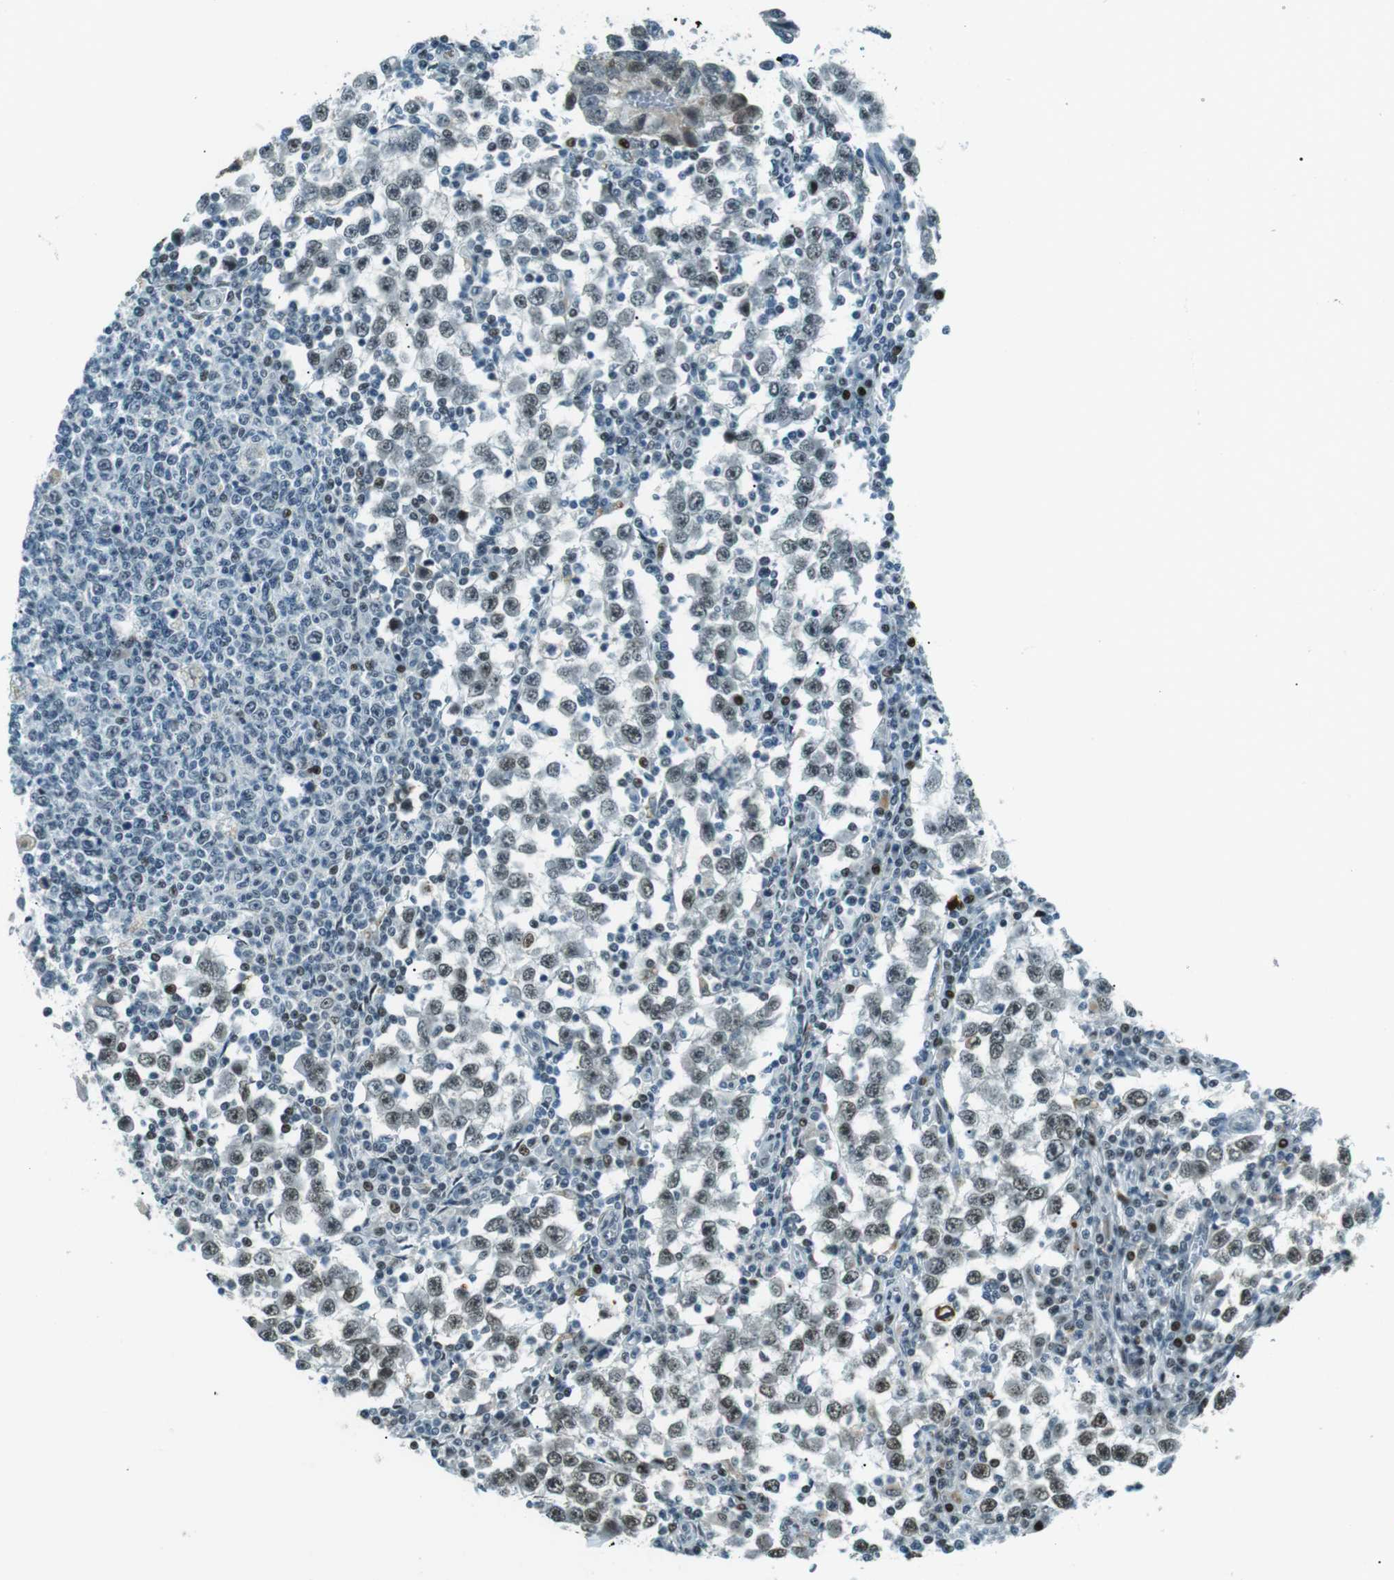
{"staining": {"intensity": "weak", "quantity": "25%-75%", "location": "nuclear"}, "tissue": "testis cancer", "cell_type": "Tumor cells", "image_type": "cancer", "snomed": [{"axis": "morphology", "description": "Seminoma, NOS"}, {"axis": "topography", "description": "Testis"}], "caption": "A histopathology image showing weak nuclear staining in approximately 25%-75% of tumor cells in seminoma (testis), as visualized by brown immunohistochemical staining.", "gene": "PJA1", "patient": {"sex": "male", "age": 65}}